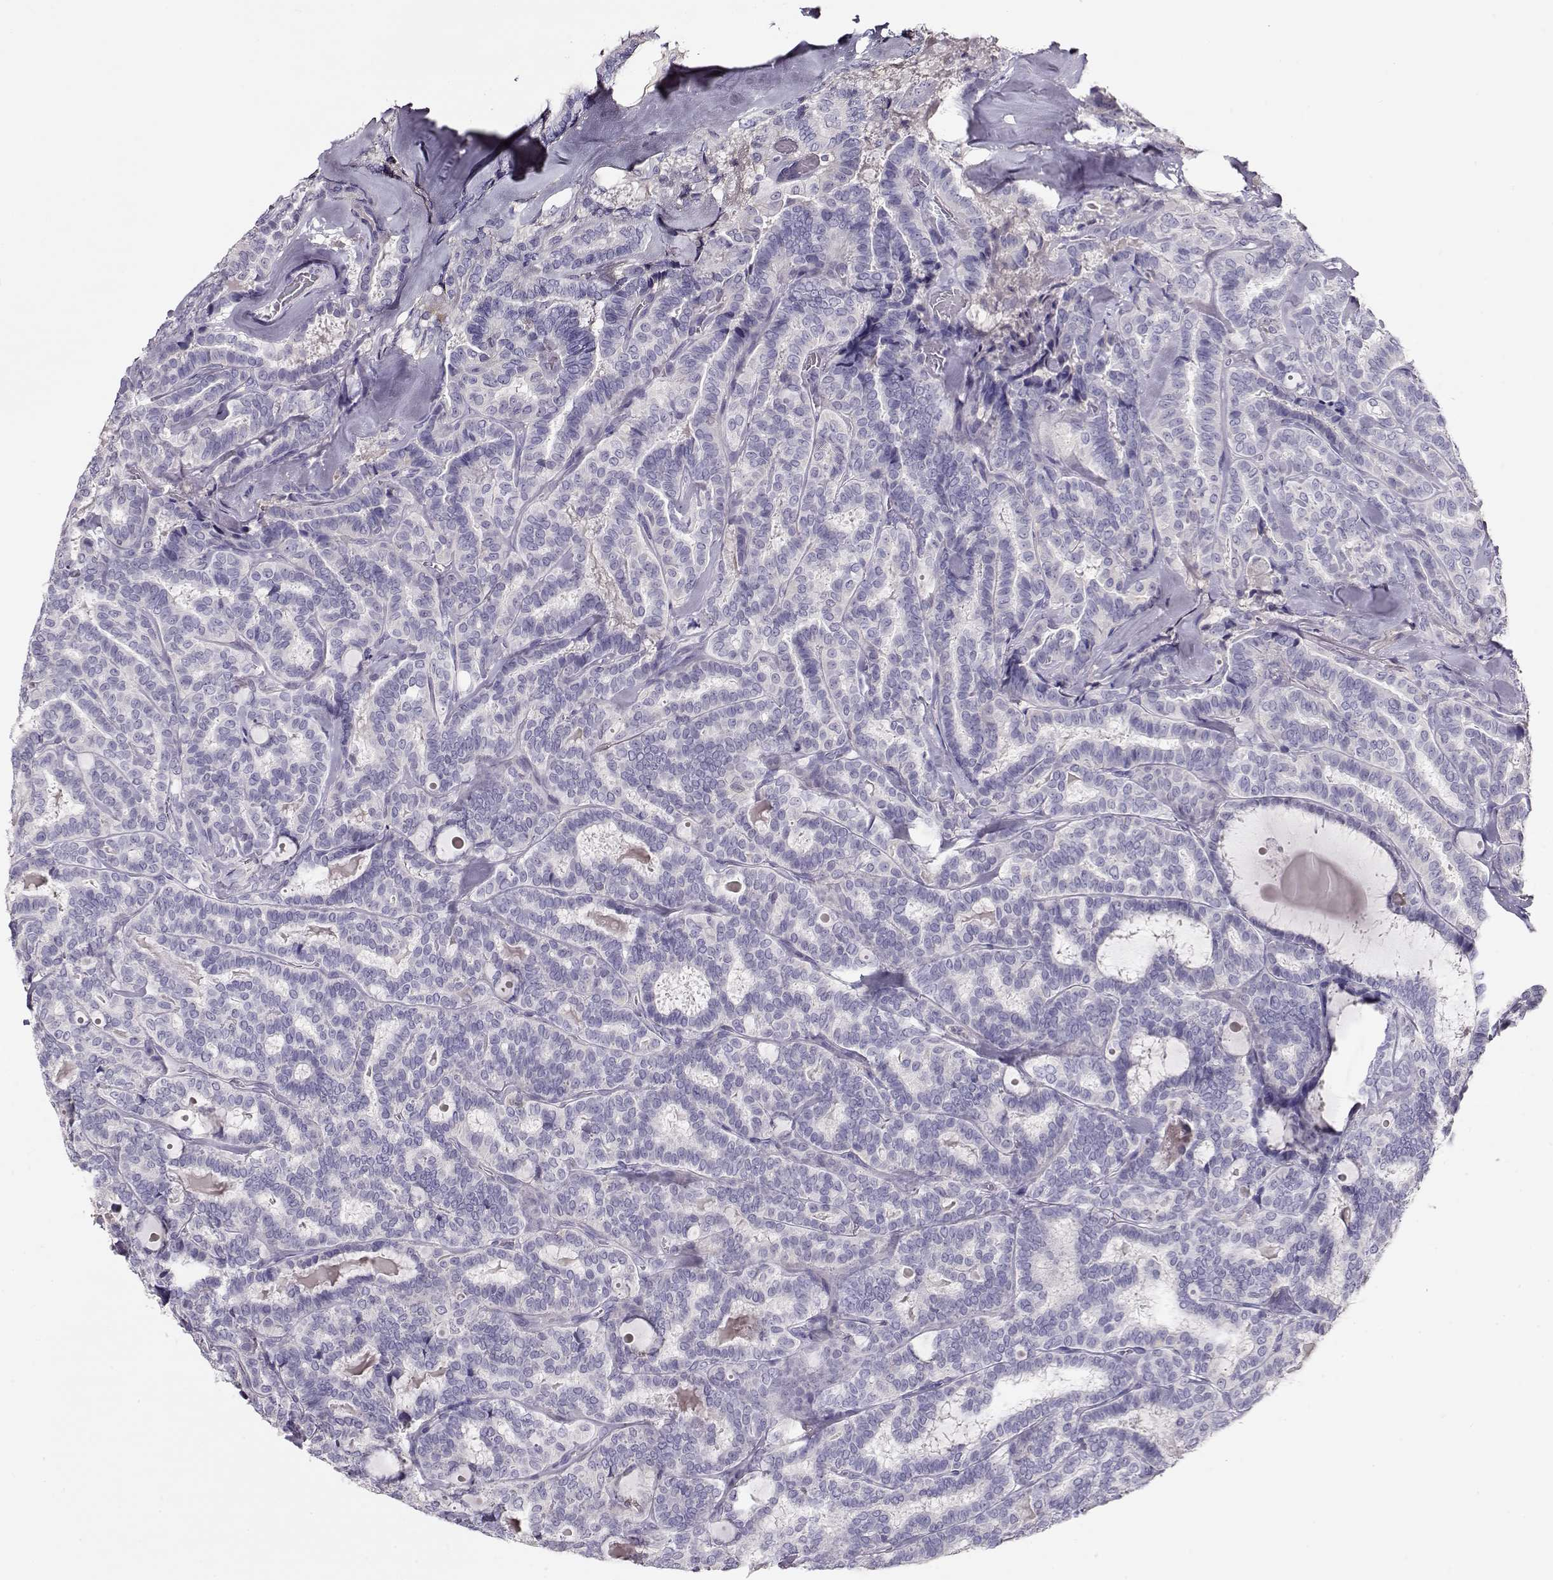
{"staining": {"intensity": "negative", "quantity": "none", "location": "none"}, "tissue": "thyroid cancer", "cell_type": "Tumor cells", "image_type": "cancer", "snomed": [{"axis": "morphology", "description": "Papillary adenocarcinoma, NOS"}, {"axis": "topography", "description": "Thyroid gland"}], "caption": "Tumor cells show no significant protein positivity in thyroid cancer.", "gene": "NDRG4", "patient": {"sex": "female", "age": 39}}